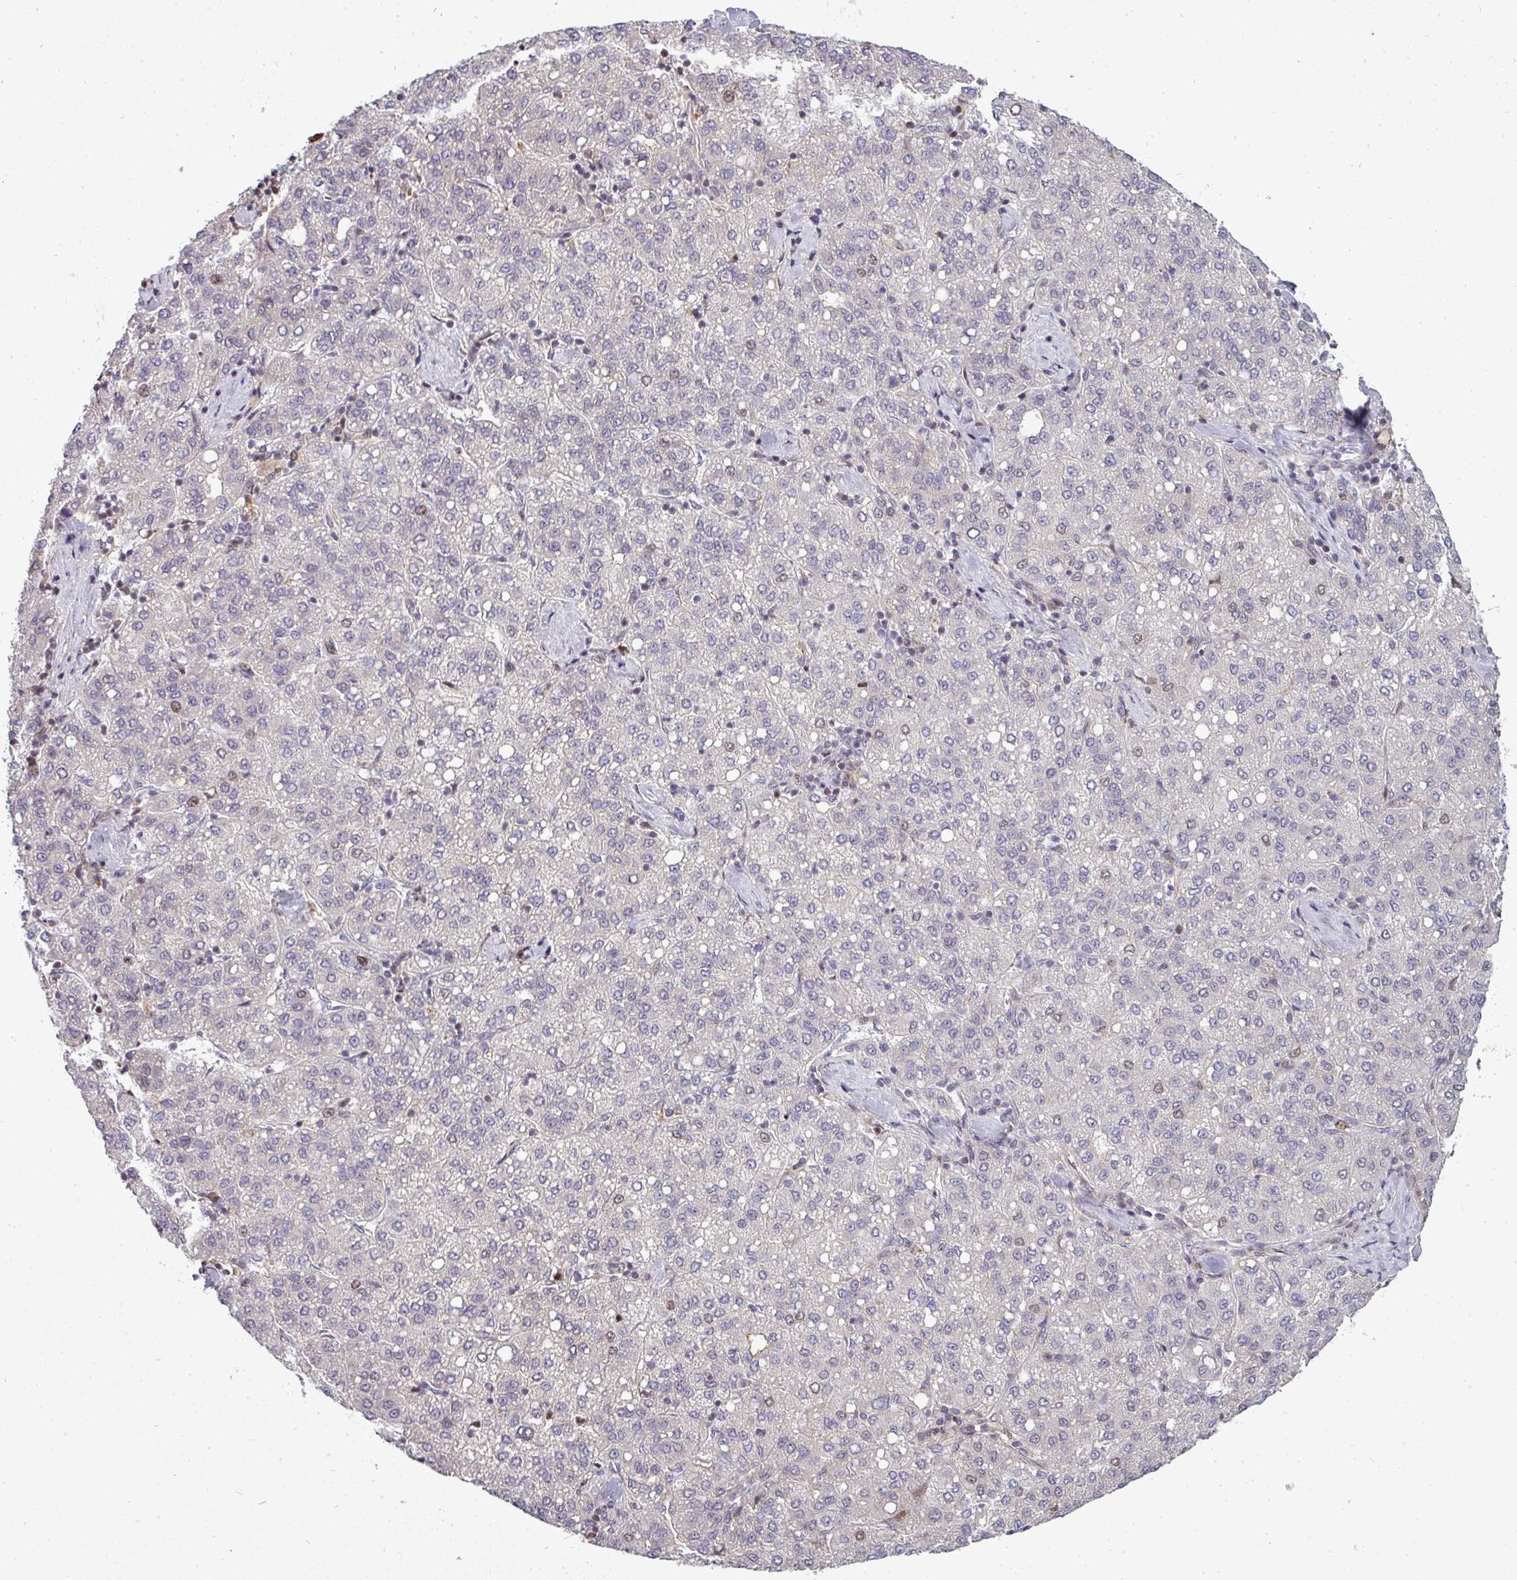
{"staining": {"intensity": "negative", "quantity": "none", "location": "none"}, "tissue": "liver cancer", "cell_type": "Tumor cells", "image_type": "cancer", "snomed": [{"axis": "morphology", "description": "Carcinoma, Hepatocellular, NOS"}, {"axis": "topography", "description": "Liver"}], "caption": "Immunohistochemistry histopathology image of human liver cancer (hepatocellular carcinoma) stained for a protein (brown), which reveals no expression in tumor cells.", "gene": "PATZ1", "patient": {"sex": "male", "age": 65}}